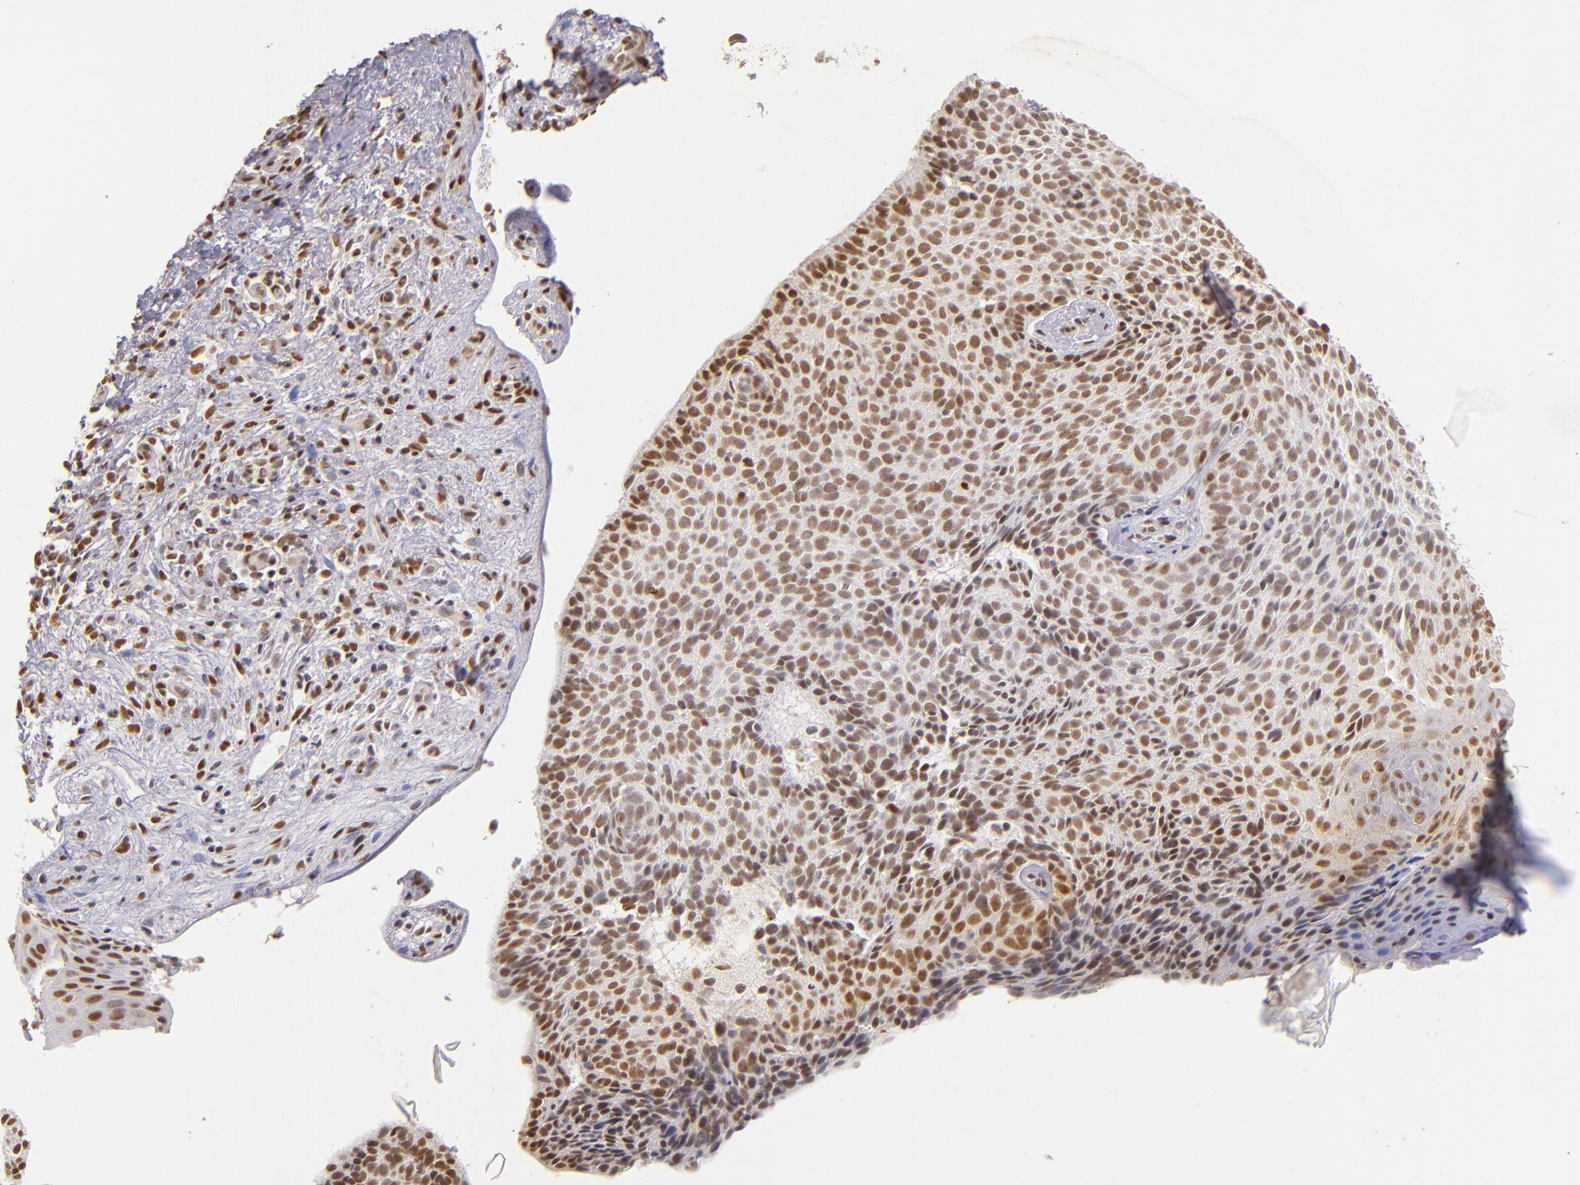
{"staining": {"intensity": "moderate", "quantity": ">75%", "location": "nuclear"}, "tissue": "skin cancer", "cell_type": "Tumor cells", "image_type": "cancer", "snomed": [{"axis": "morphology", "description": "Basal cell carcinoma"}, {"axis": "topography", "description": "Skin"}], "caption": "Basal cell carcinoma (skin) tissue exhibits moderate nuclear positivity in about >75% of tumor cells", "gene": "NCOR2", "patient": {"sex": "female", "age": 78}}